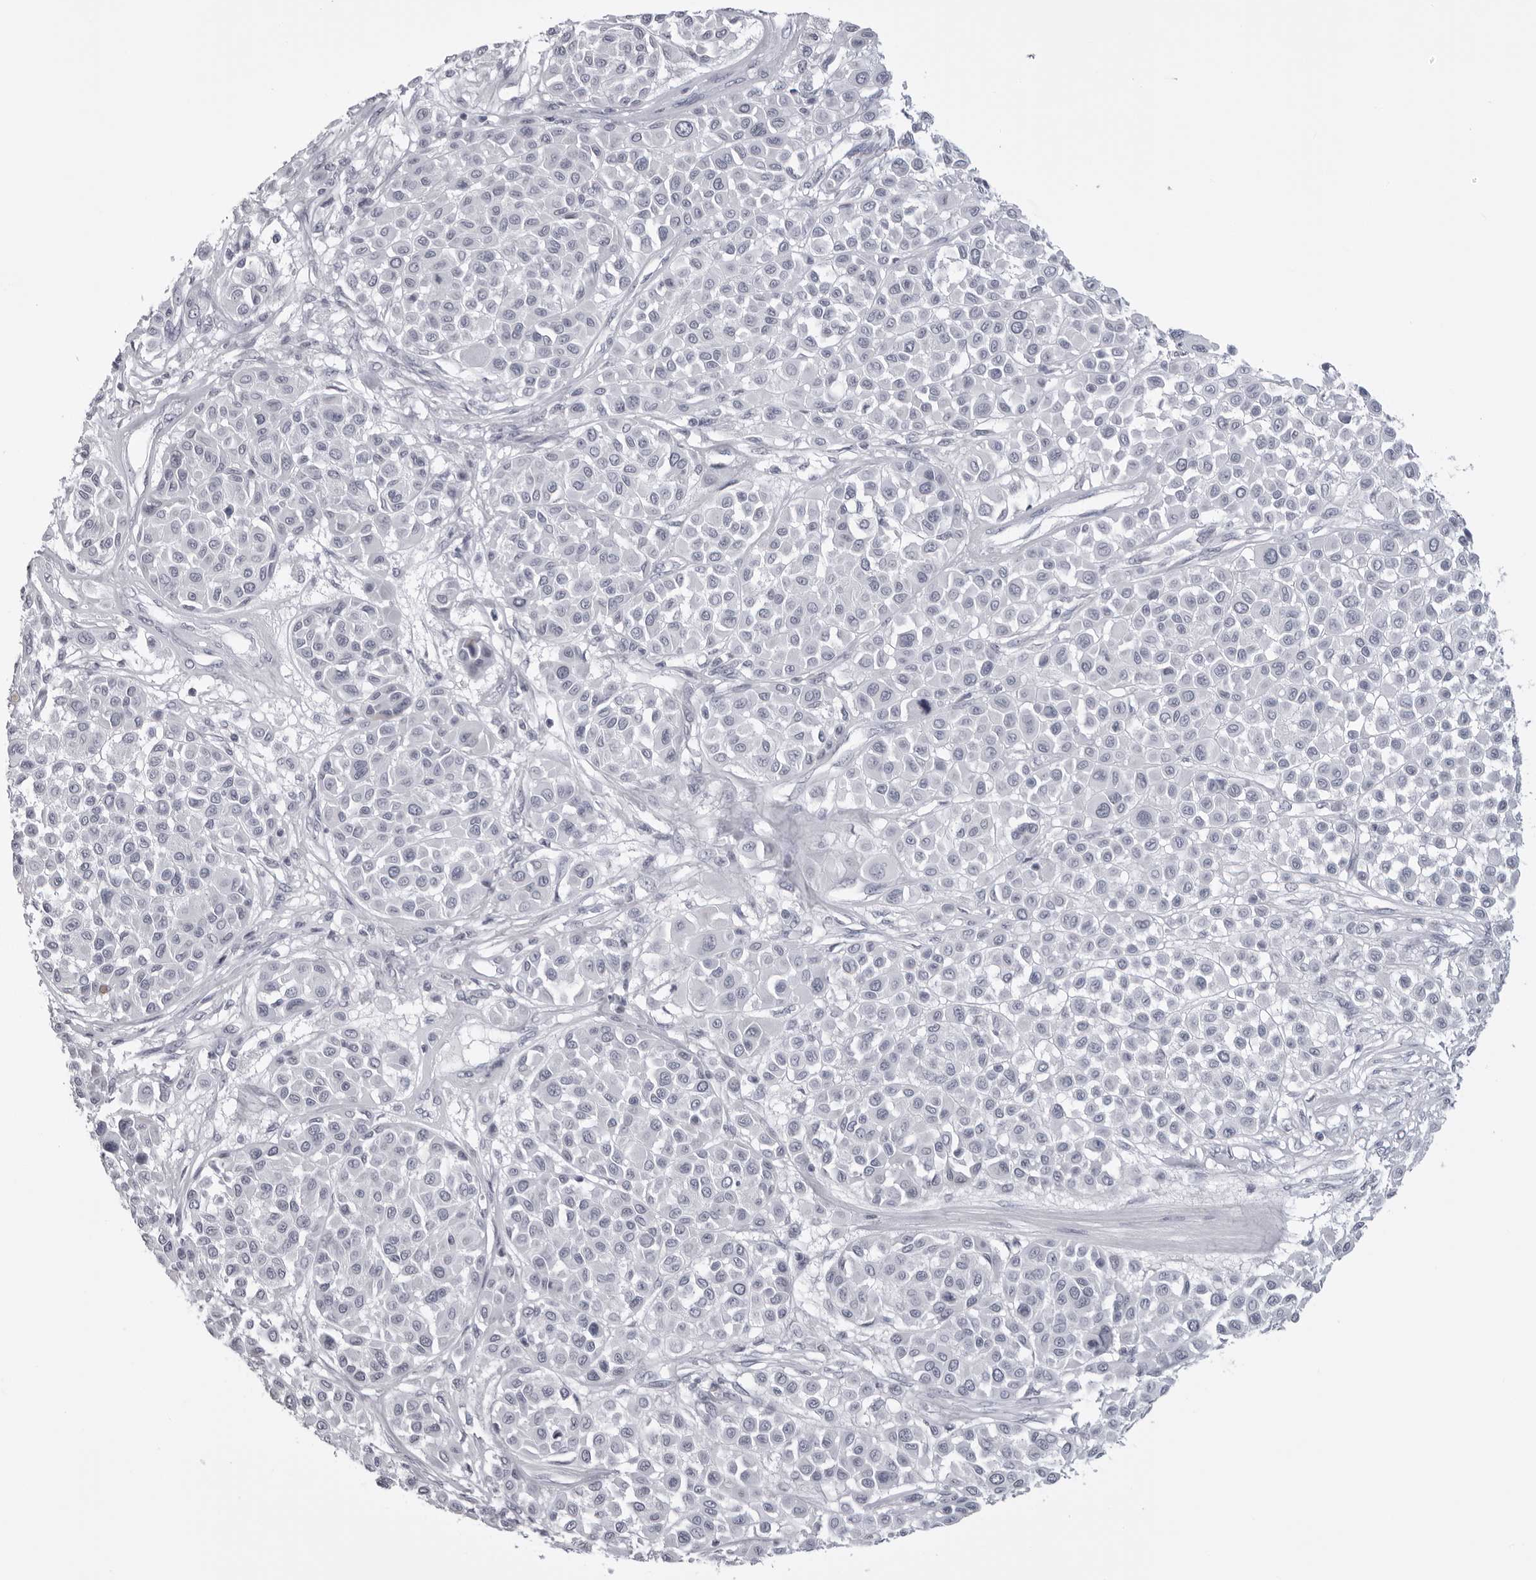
{"staining": {"intensity": "negative", "quantity": "none", "location": "none"}, "tissue": "melanoma", "cell_type": "Tumor cells", "image_type": "cancer", "snomed": [{"axis": "morphology", "description": "Malignant melanoma, Metastatic site"}, {"axis": "topography", "description": "Soft tissue"}], "caption": "A micrograph of human malignant melanoma (metastatic site) is negative for staining in tumor cells.", "gene": "DNALI1", "patient": {"sex": "male", "age": 41}}